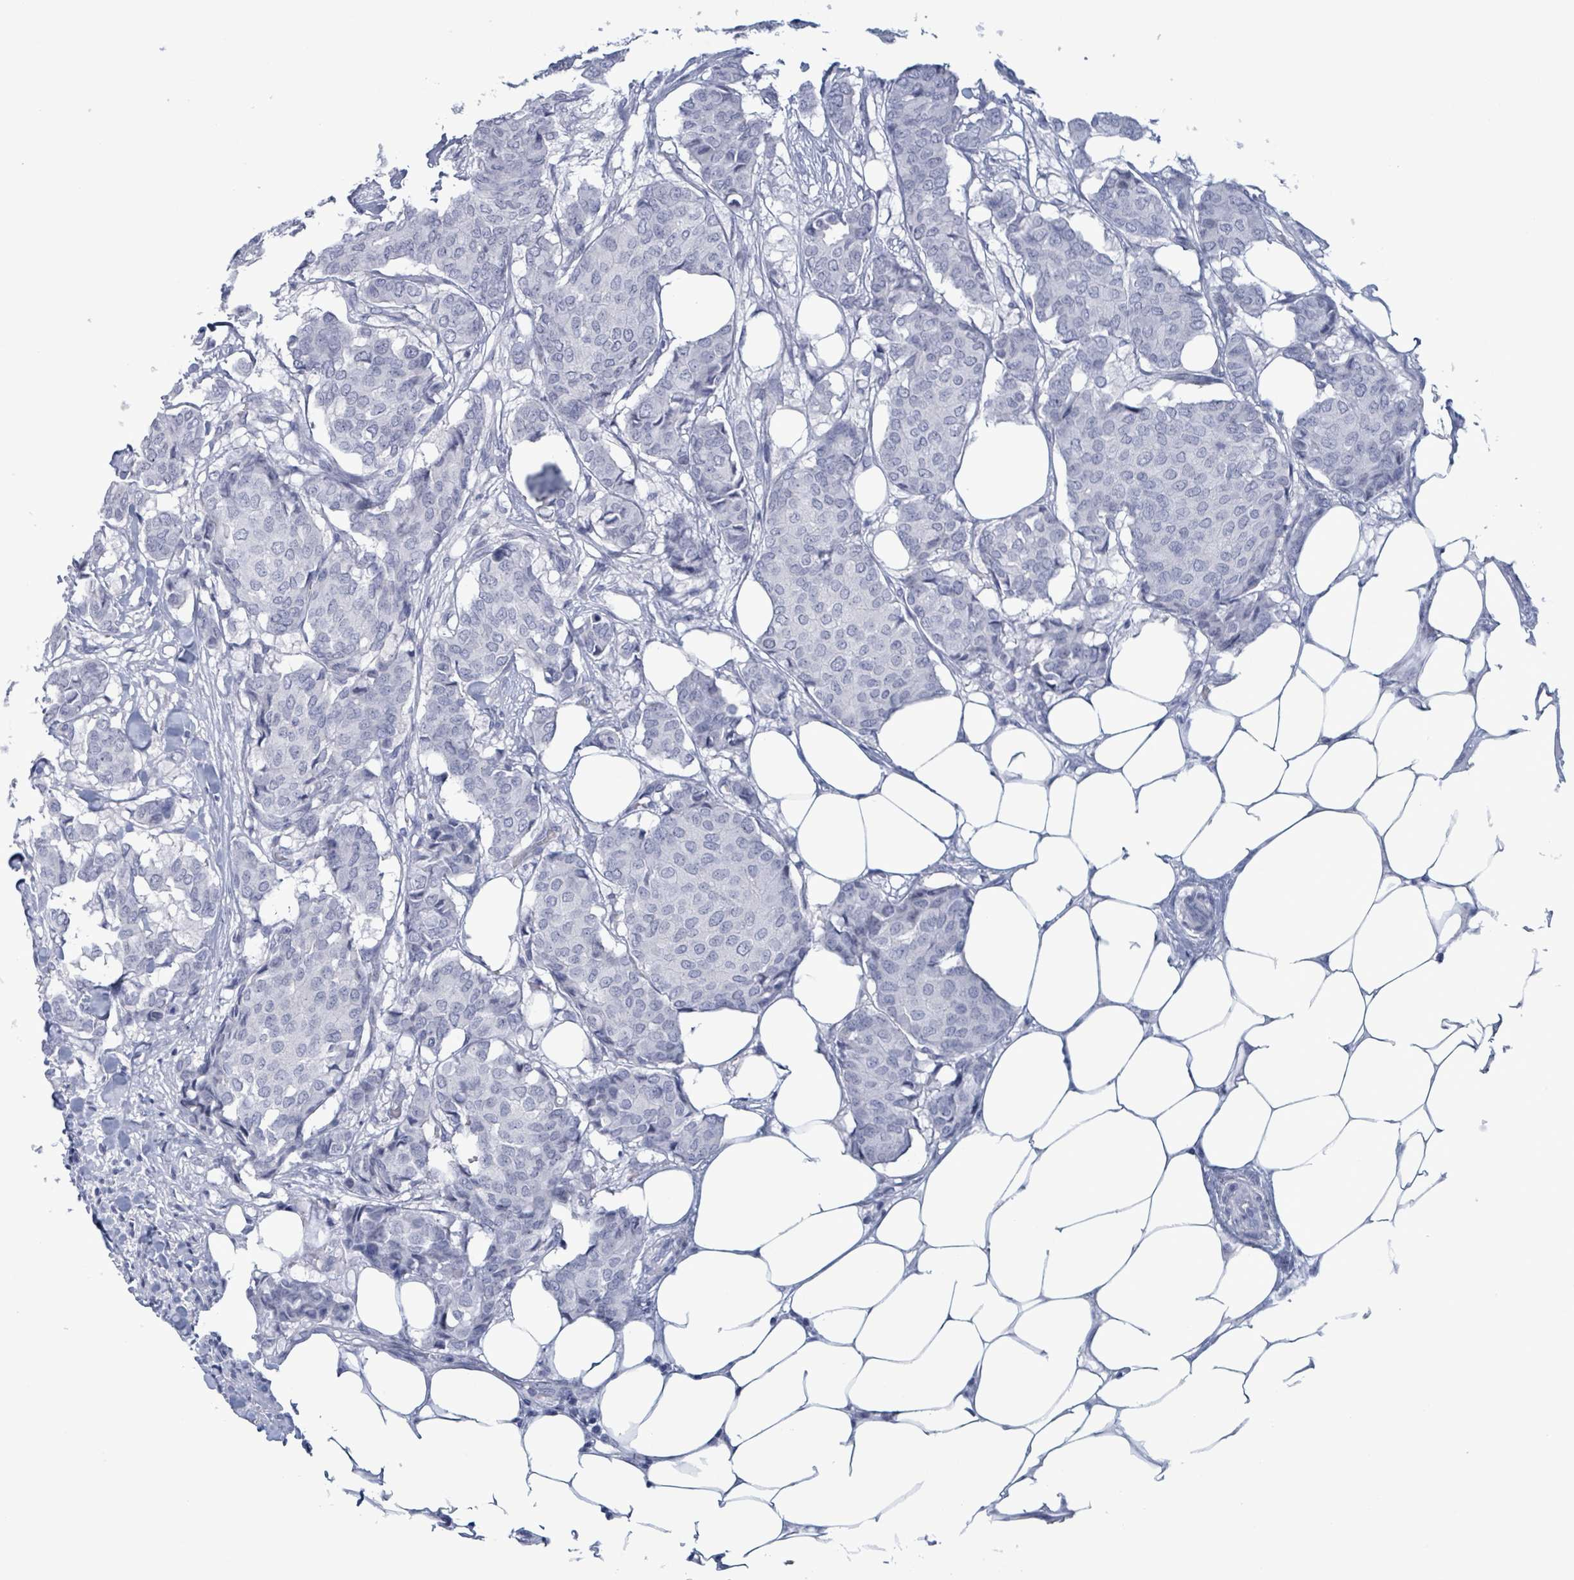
{"staining": {"intensity": "negative", "quantity": "none", "location": "none"}, "tissue": "breast cancer", "cell_type": "Tumor cells", "image_type": "cancer", "snomed": [{"axis": "morphology", "description": "Duct carcinoma"}, {"axis": "topography", "description": "Breast"}], "caption": "This is an immunohistochemistry (IHC) histopathology image of breast cancer (infiltrating ductal carcinoma). There is no positivity in tumor cells.", "gene": "ZNF771", "patient": {"sex": "female", "age": 75}}